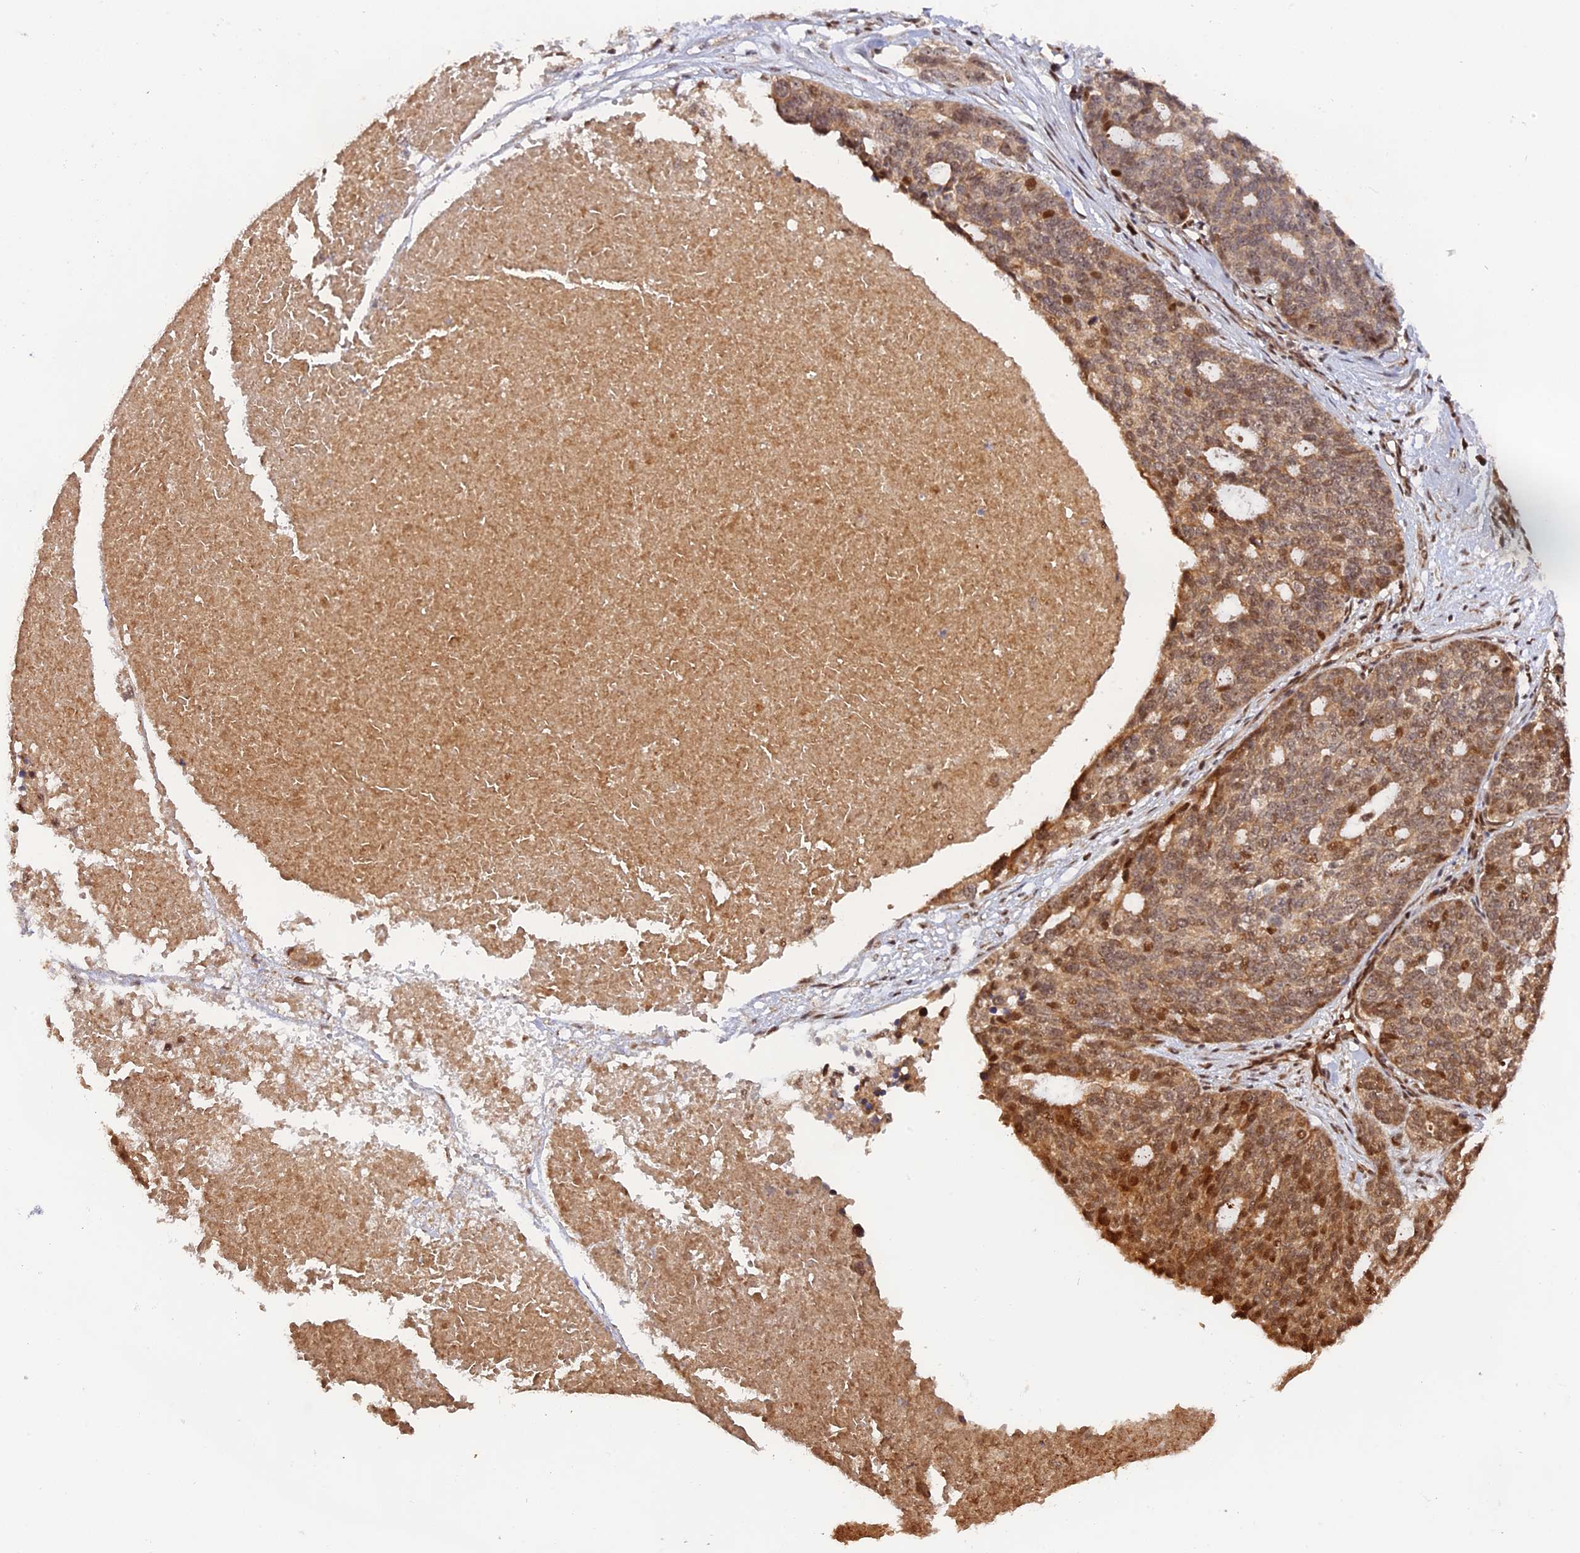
{"staining": {"intensity": "moderate", "quantity": ">75%", "location": "cytoplasmic/membranous,nuclear"}, "tissue": "ovarian cancer", "cell_type": "Tumor cells", "image_type": "cancer", "snomed": [{"axis": "morphology", "description": "Cystadenocarcinoma, serous, NOS"}, {"axis": "topography", "description": "Ovary"}], "caption": "Approximately >75% of tumor cells in human ovarian serous cystadenocarcinoma display moderate cytoplasmic/membranous and nuclear protein expression as visualized by brown immunohistochemical staining.", "gene": "ANKRD24", "patient": {"sex": "female", "age": 59}}